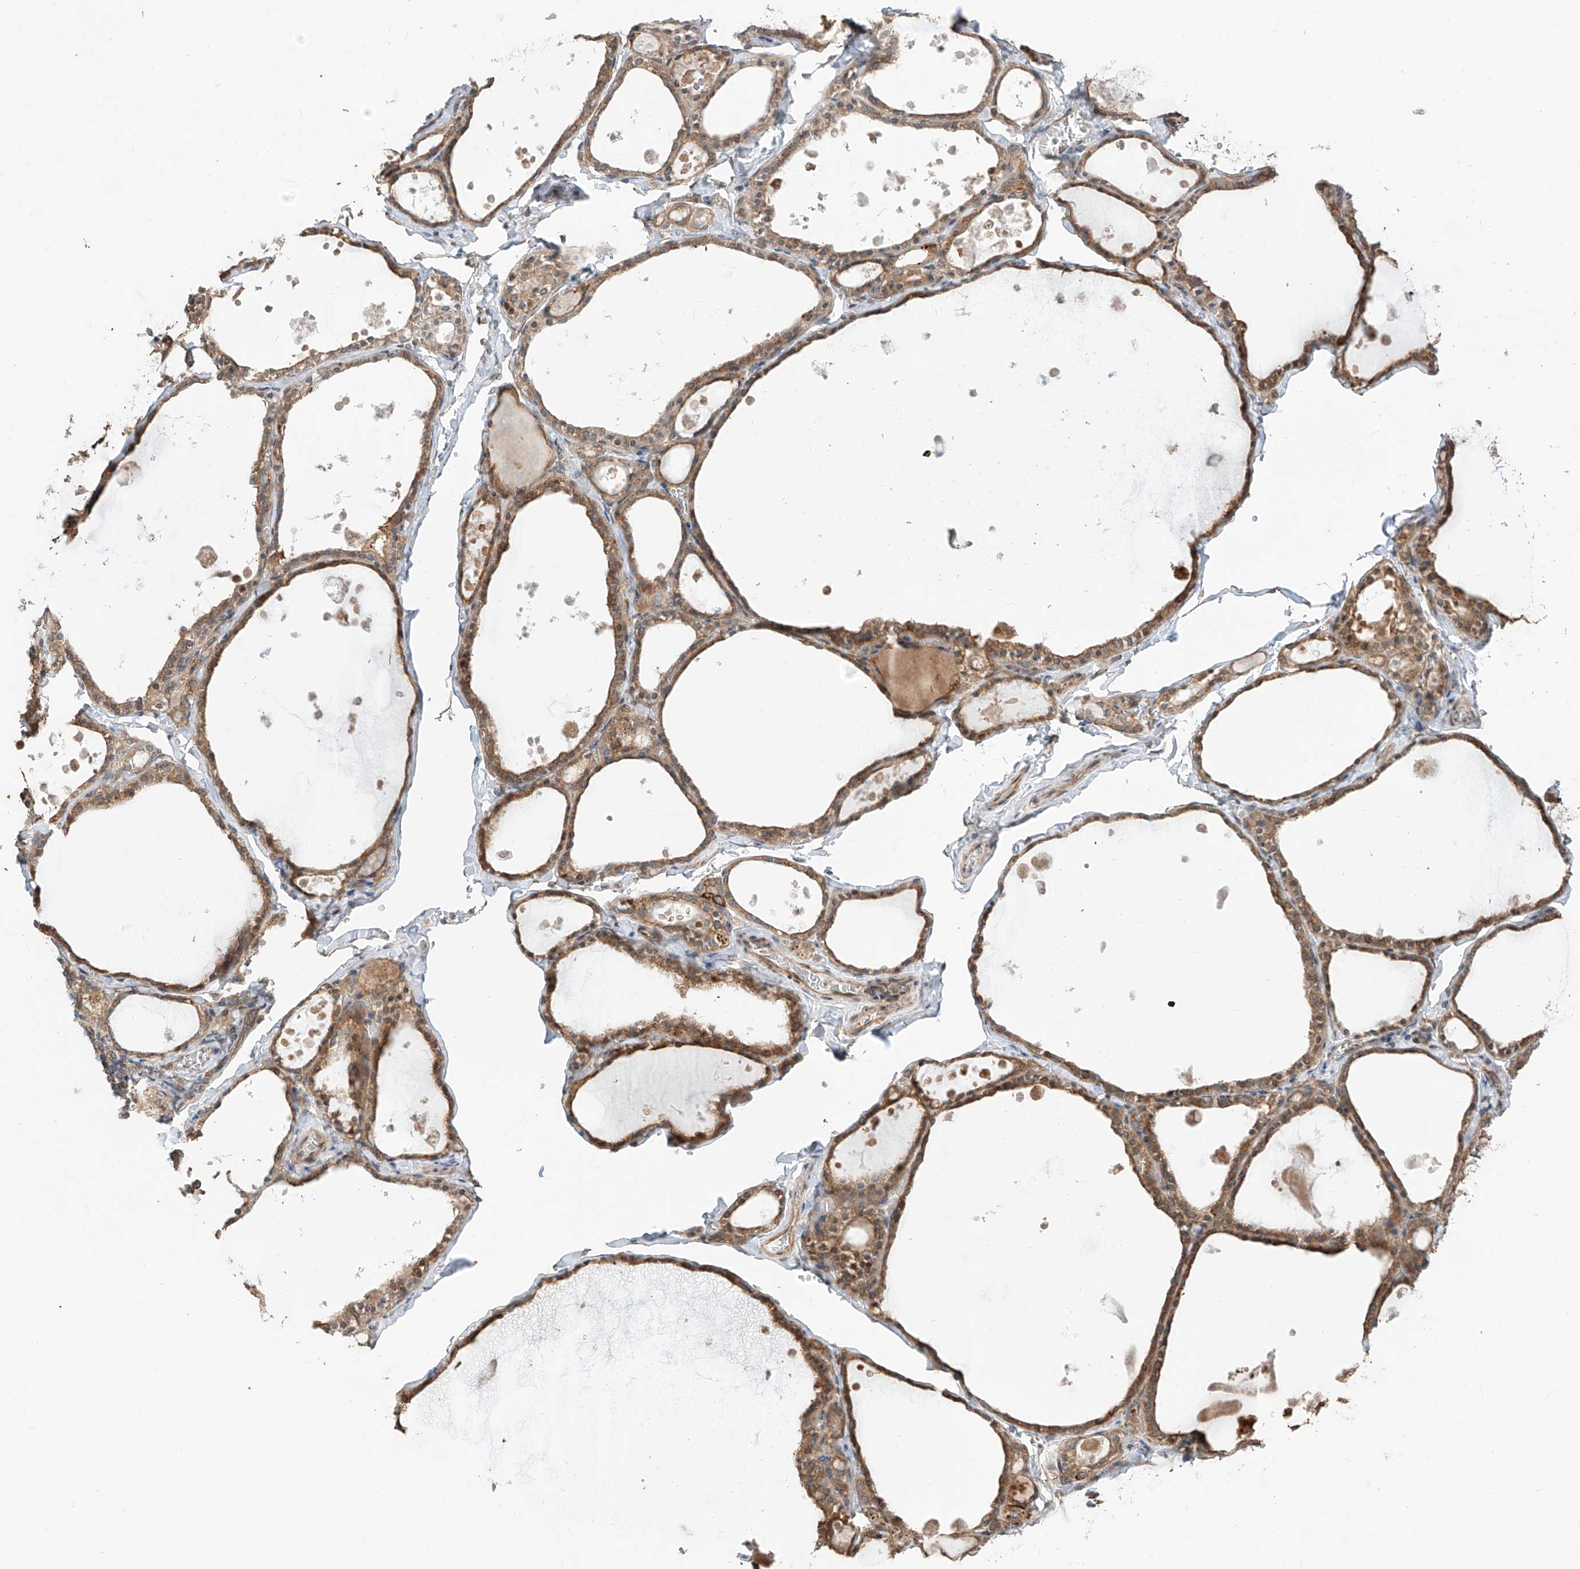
{"staining": {"intensity": "moderate", "quantity": ">75%", "location": "cytoplasmic/membranous"}, "tissue": "thyroid gland", "cell_type": "Glandular cells", "image_type": "normal", "snomed": [{"axis": "morphology", "description": "Normal tissue, NOS"}, {"axis": "topography", "description": "Thyroid gland"}], "caption": "Immunohistochemistry of benign thyroid gland reveals medium levels of moderate cytoplasmic/membranous staining in approximately >75% of glandular cells.", "gene": "CEP162", "patient": {"sex": "male", "age": 56}}